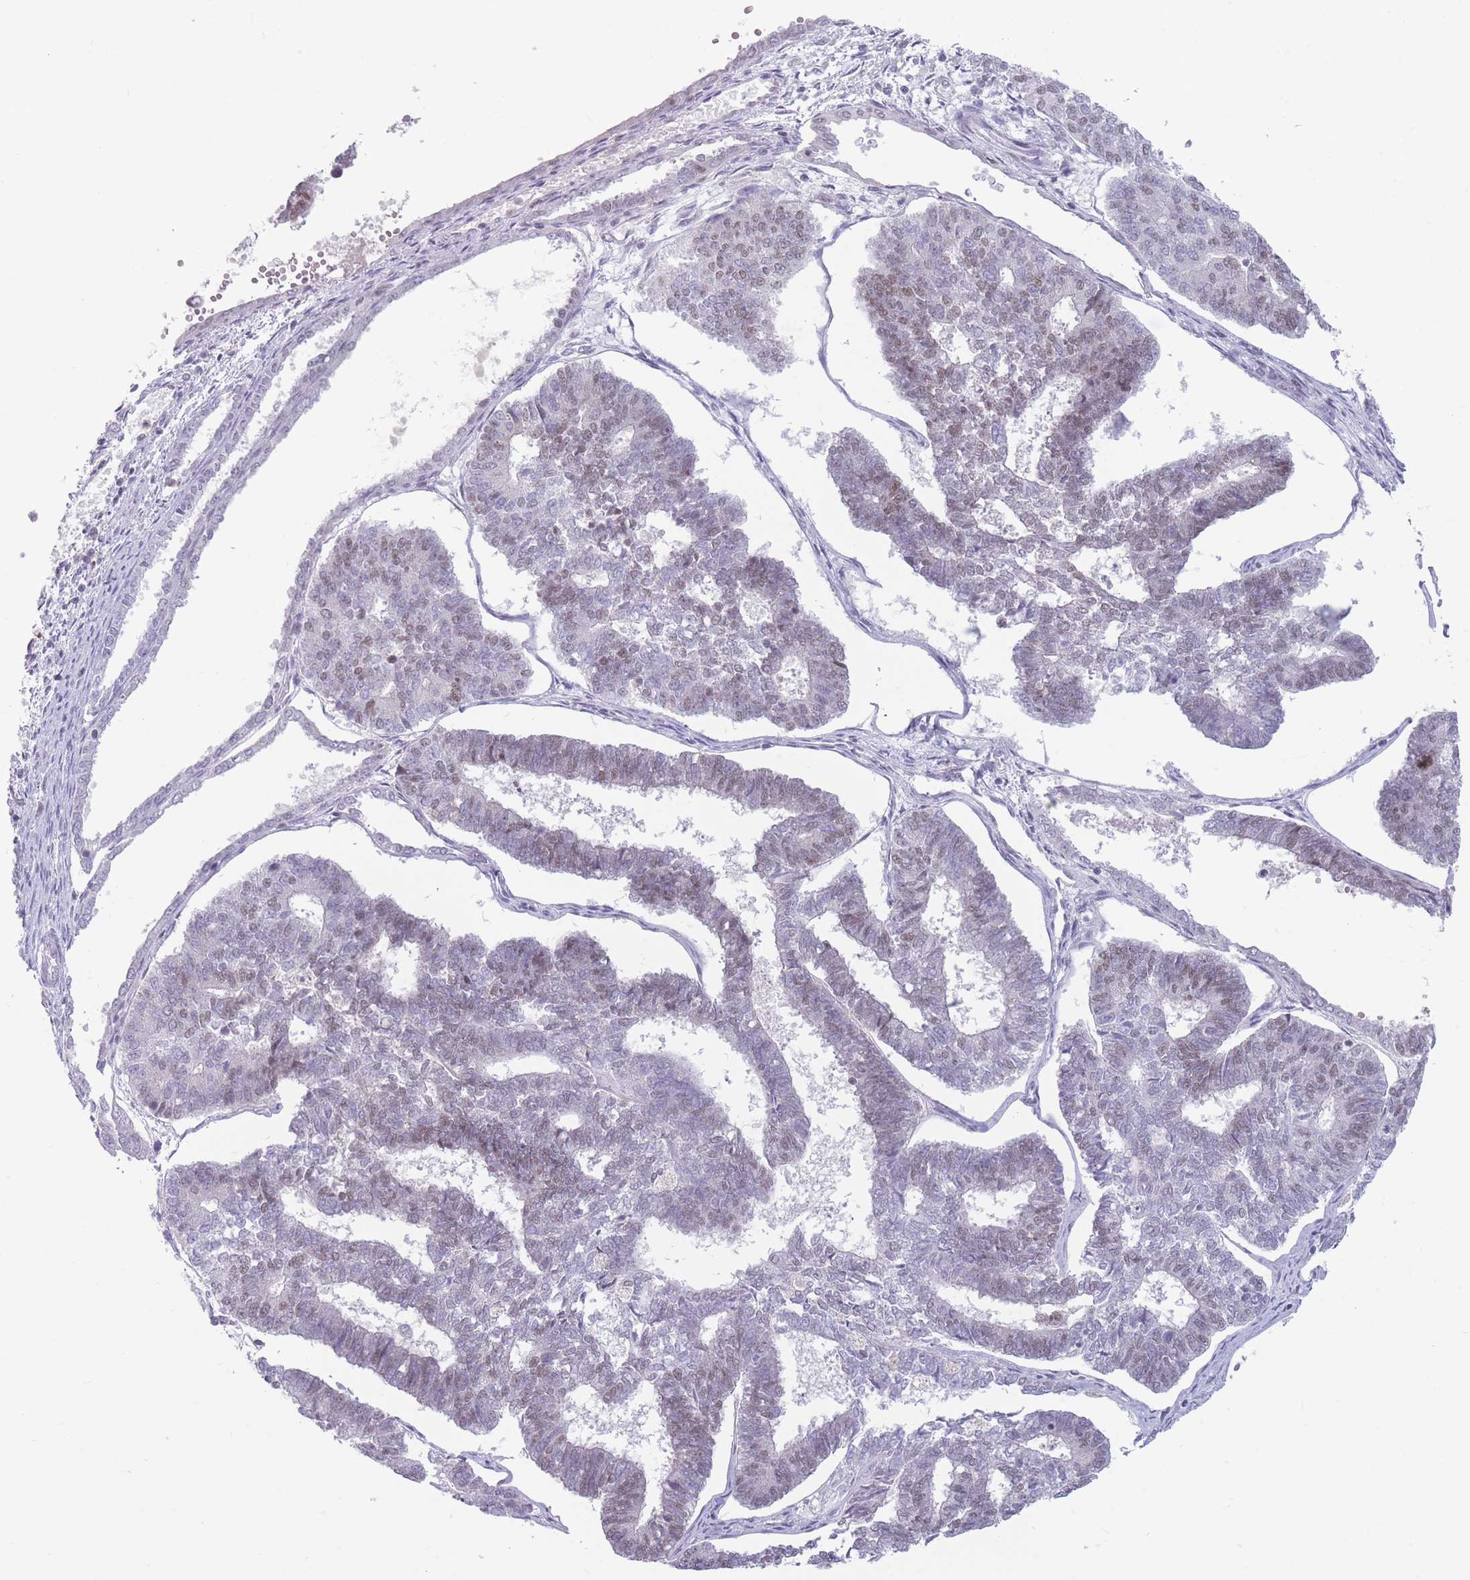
{"staining": {"intensity": "weak", "quantity": "25%-75%", "location": "nuclear"}, "tissue": "endometrial cancer", "cell_type": "Tumor cells", "image_type": "cancer", "snomed": [{"axis": "morphology", "description": "Adenocarcinoma, NOS"}, {"axis": "topography", "description": "Endometrium"}], "caption": "Weak nuclear protein positivity is seen in approximately 25%-75% of tumor cells in adenocarcinoma (endometrial). Using DAB (3,3'-diaminobenzidine) (brown) and hematoxylin (blue) stains, captured at high magnification using brightfield microscopy.", "gene": "ARID3B", "patient": {"sex": "female", "age": 70}}